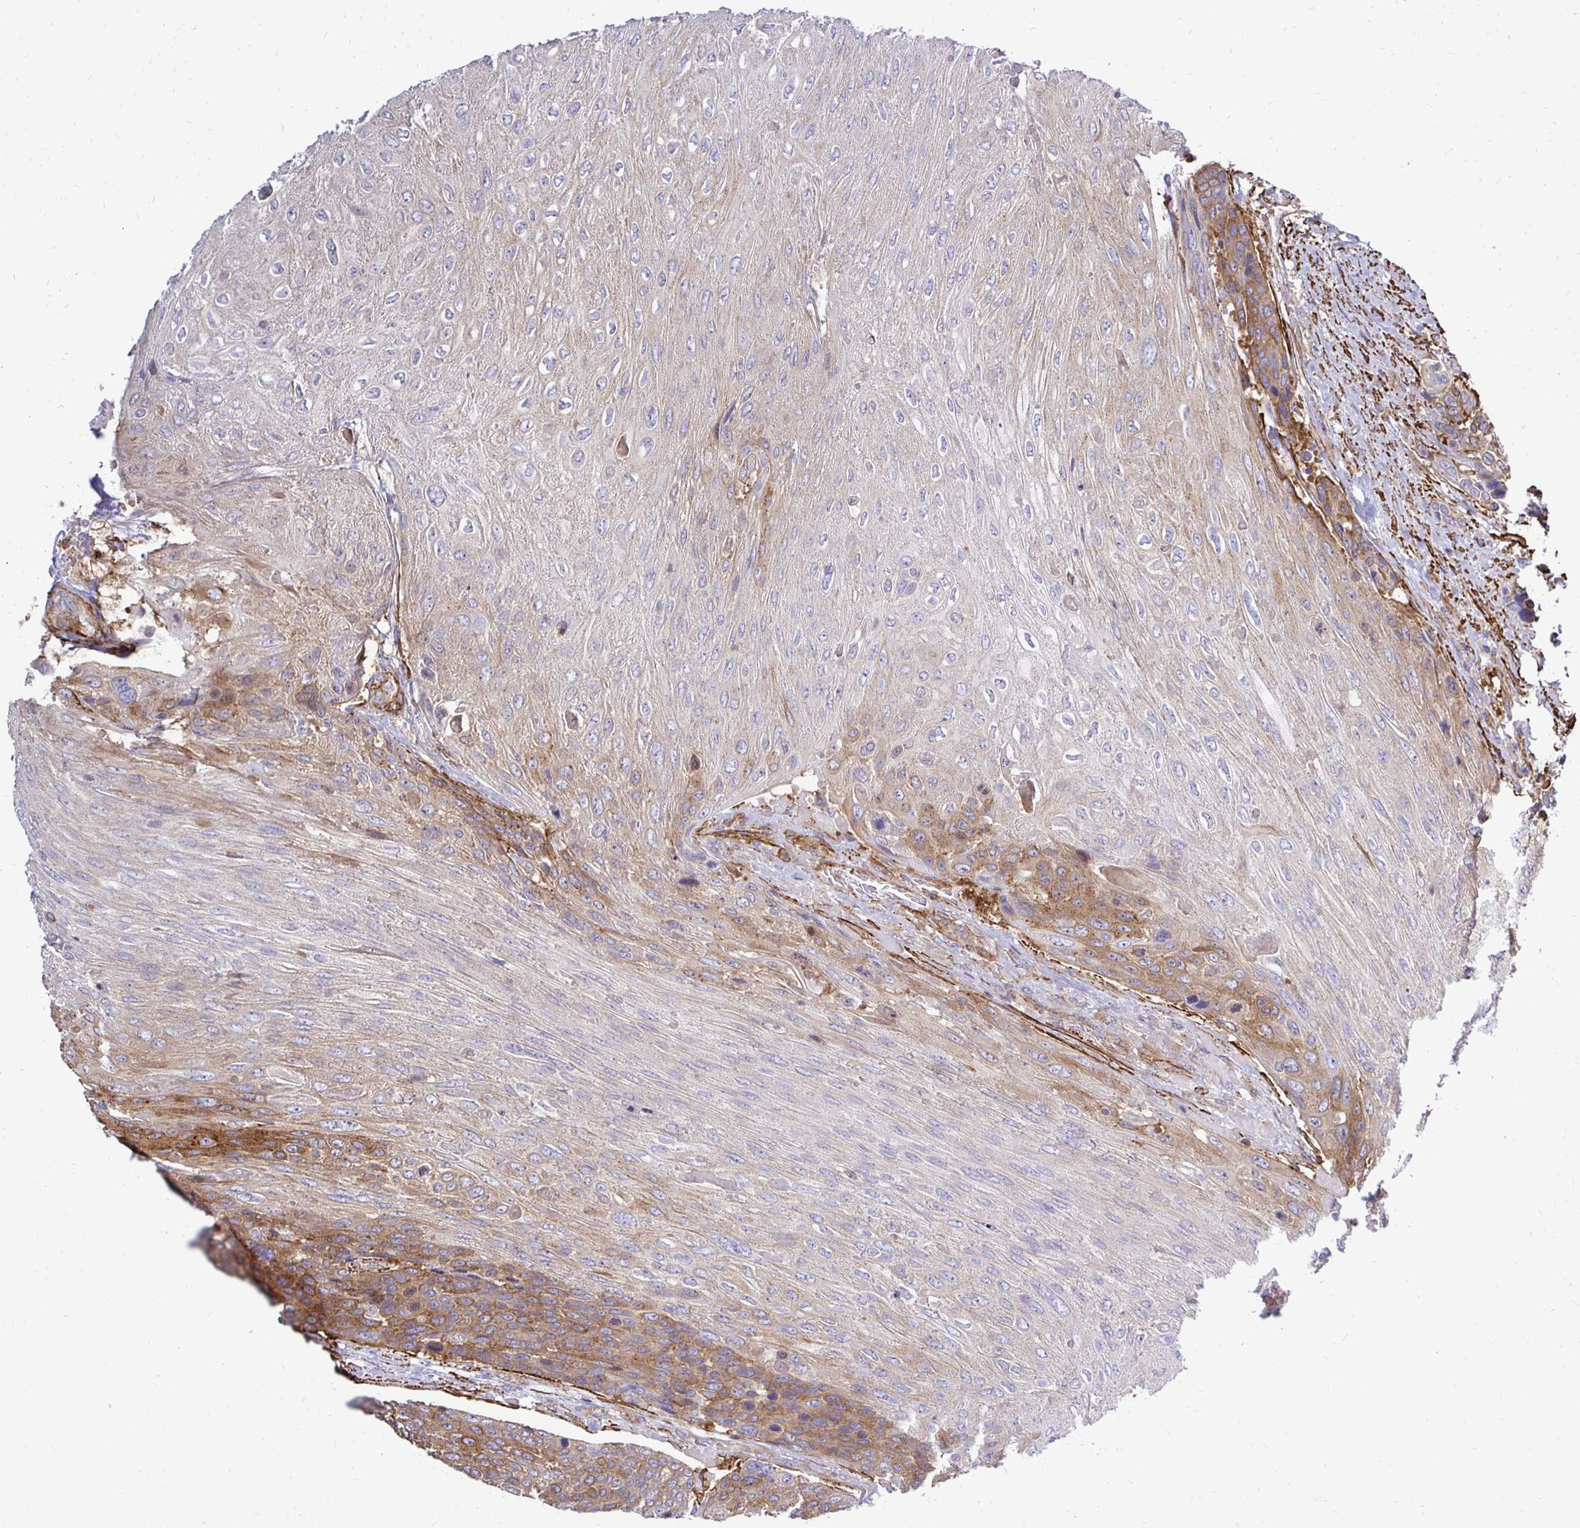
{"staining": {"intensity": "moderate", "quantity": "25%-75%", "location": "cytoplasmic/membranous"}, "tissue": "urothelial cancer", "cell_type": "Tumor cells", "image_type": "cancer", "snomed": [{"axis": "morphology", "description": "Urothelial carcinoma, High grade"}, {"axis": "topography", "description": "Urinary bladder"}], "caption": "Urothelial cancer was stained to show a protein in brown. There is medium levels of moderate cytoplasmic/membranous positivity in approximately 25%-75% of tumor cells. (Brightfield microscopy of DAB IHC at high magnification).", "gene": "CTPS1", "patient": {"sex": "female", "age": 70}}